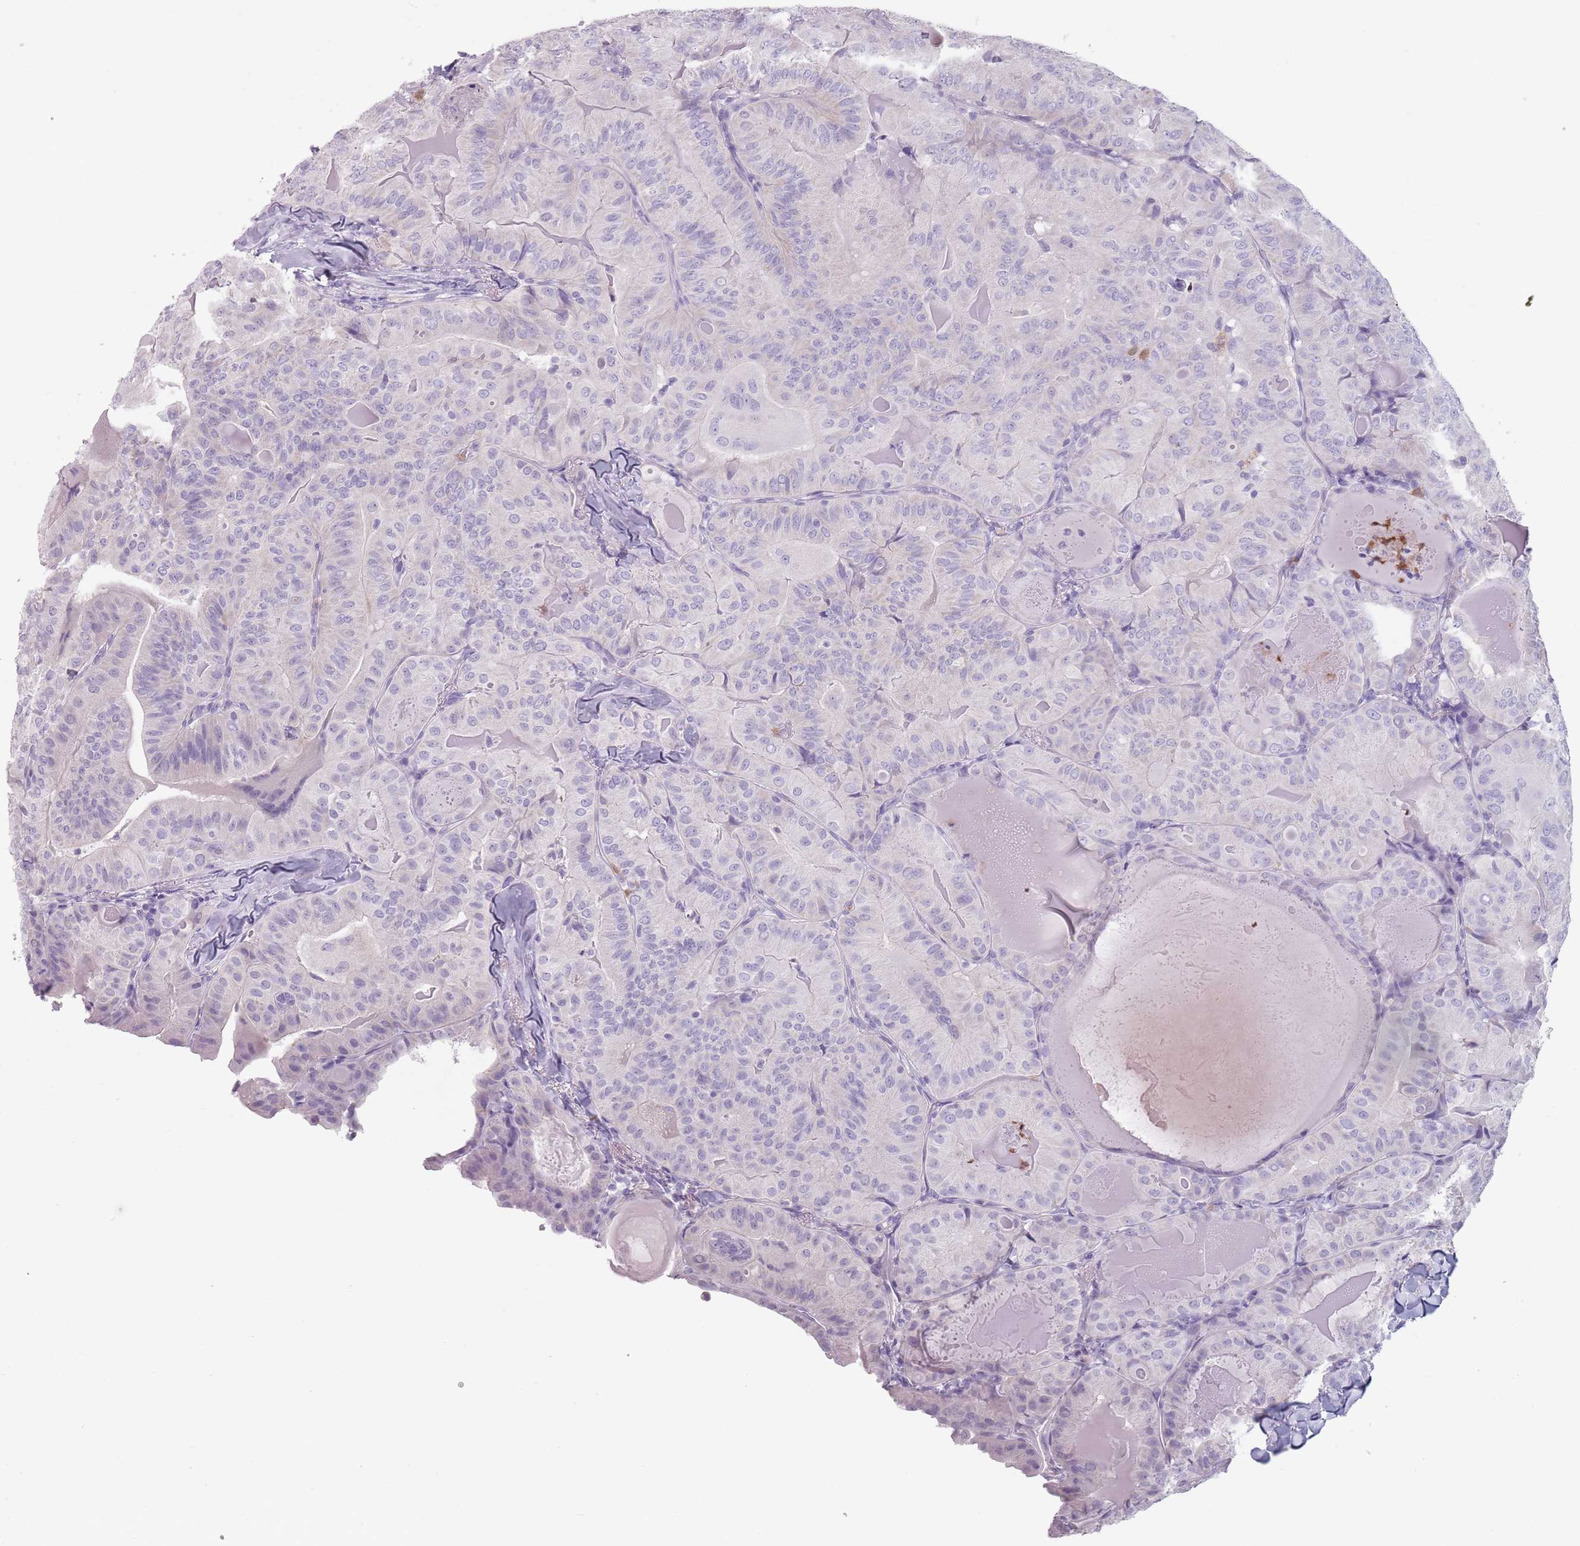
{"staining": {"intensity": "negative", "quantity": "none", "location": "none"}, "tissue": "thyroid cancer", "cell_type": "Tumor cells", "image_type": "cancer", "snomed": [{"axis": "morphology", "description": "Papillary adenocarcinoma, NOS"}, {"axis": "topography", "description": "Thyroid gland"}], "caption": "Histopathology image shows no protein positivity in tumor cells of papillary adenocarcinoma (thyroid) tissue.", "gene": "ZNF584", "patient": {"sex": "female", "age": 68}}